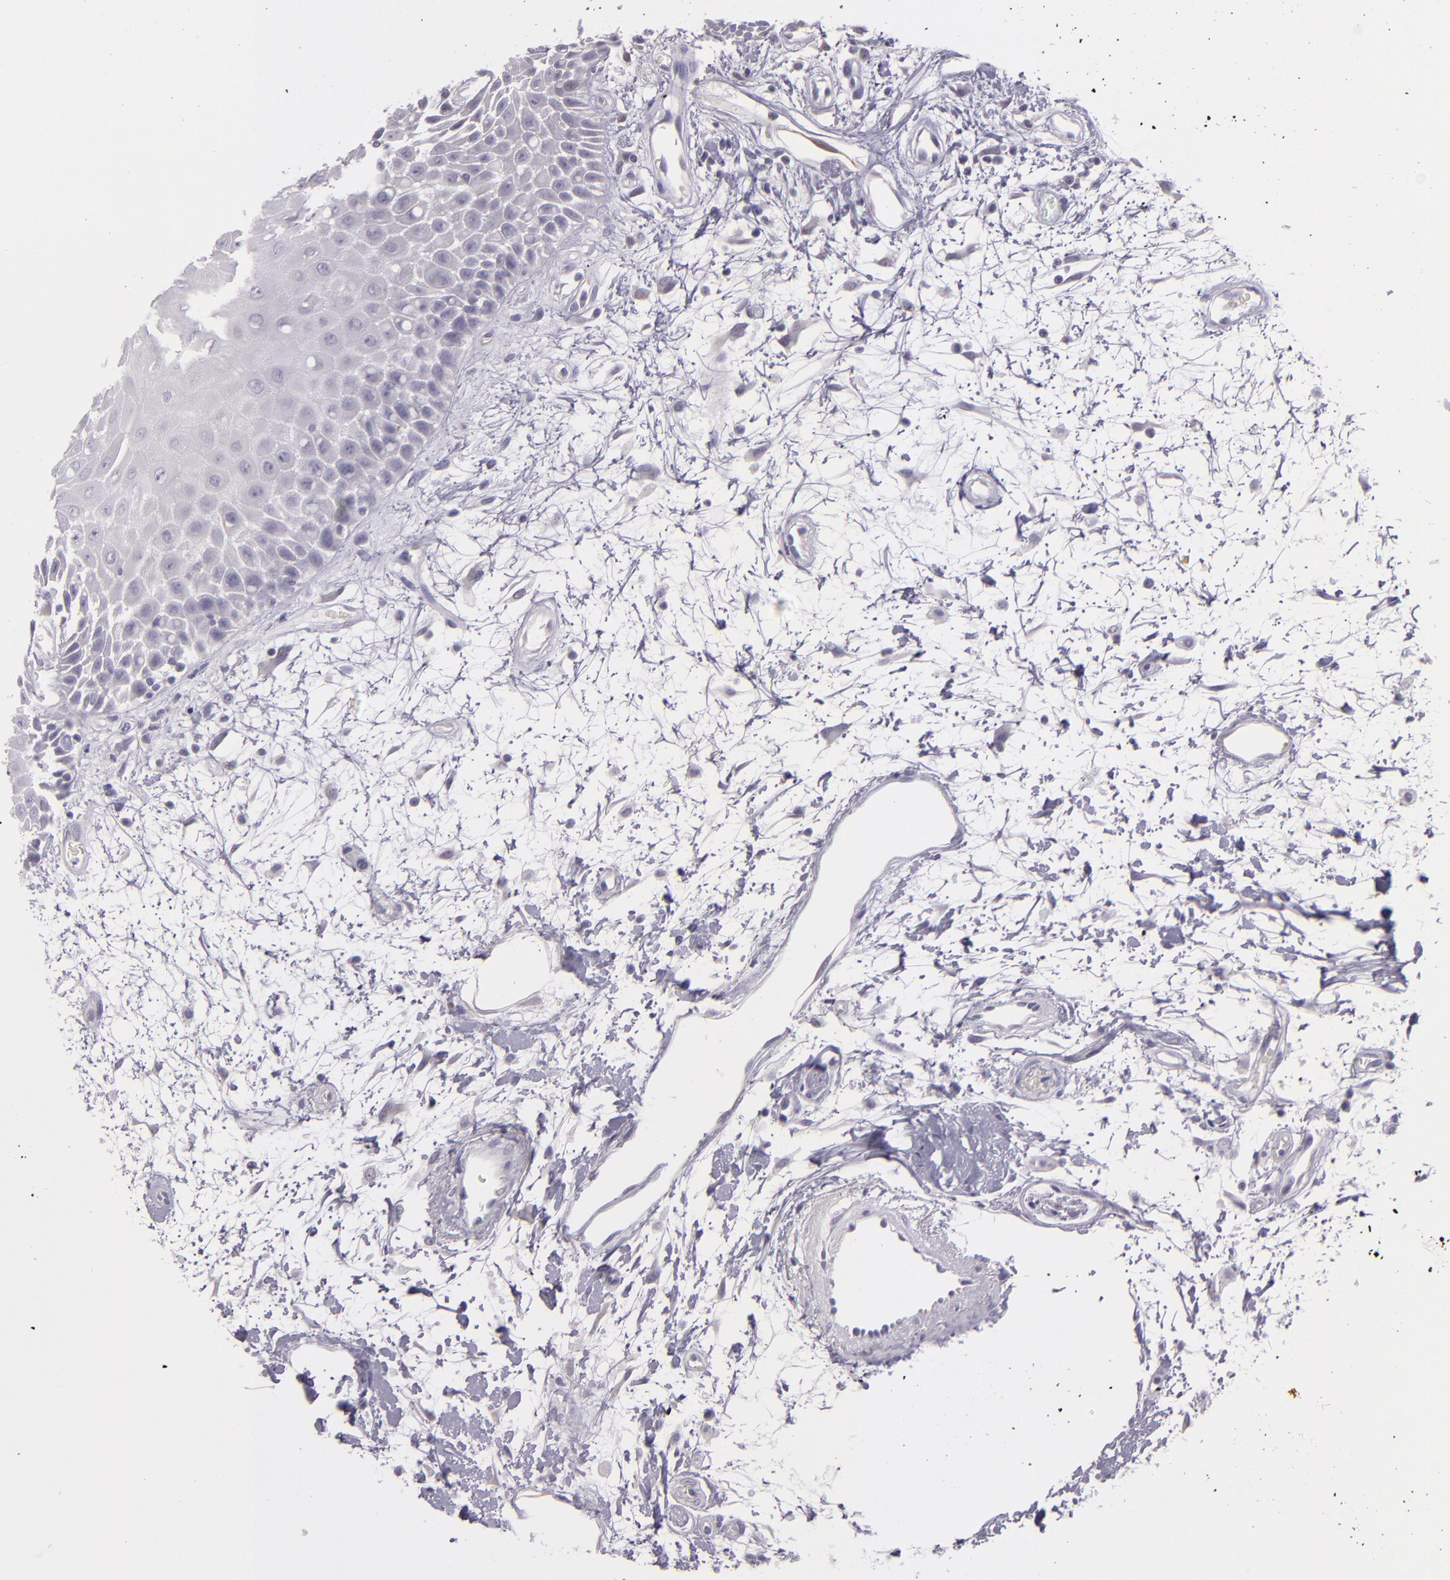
{"staining": {"intensity": "negative", "quantity": "none", "location": "none"}, "tissue": "oral mucosa", "cell_type": "Squamous epithelial cells", "image_type": "normal", "snomed": [{"axis": "morphology", "description": "Normal tissue, NOS"}, {"axis": "morphology", "description": "Squamous cell carcinoma, NOS"}, {"axis": "topography", "description": "Skeletal muscle"}, {"axis": "topography", "description": "Oral tissue"}, {"axis": "topography", "description": "Head-Neck"}], "caption": "Immunohistochemistry (IHC) photomicrograph of benign oral mucosa stained for a protein (brown), which displays no positivity in squamous epithelial cells.", "gene": "SNCB", "patient": {"sex": "female", "age": 84}}